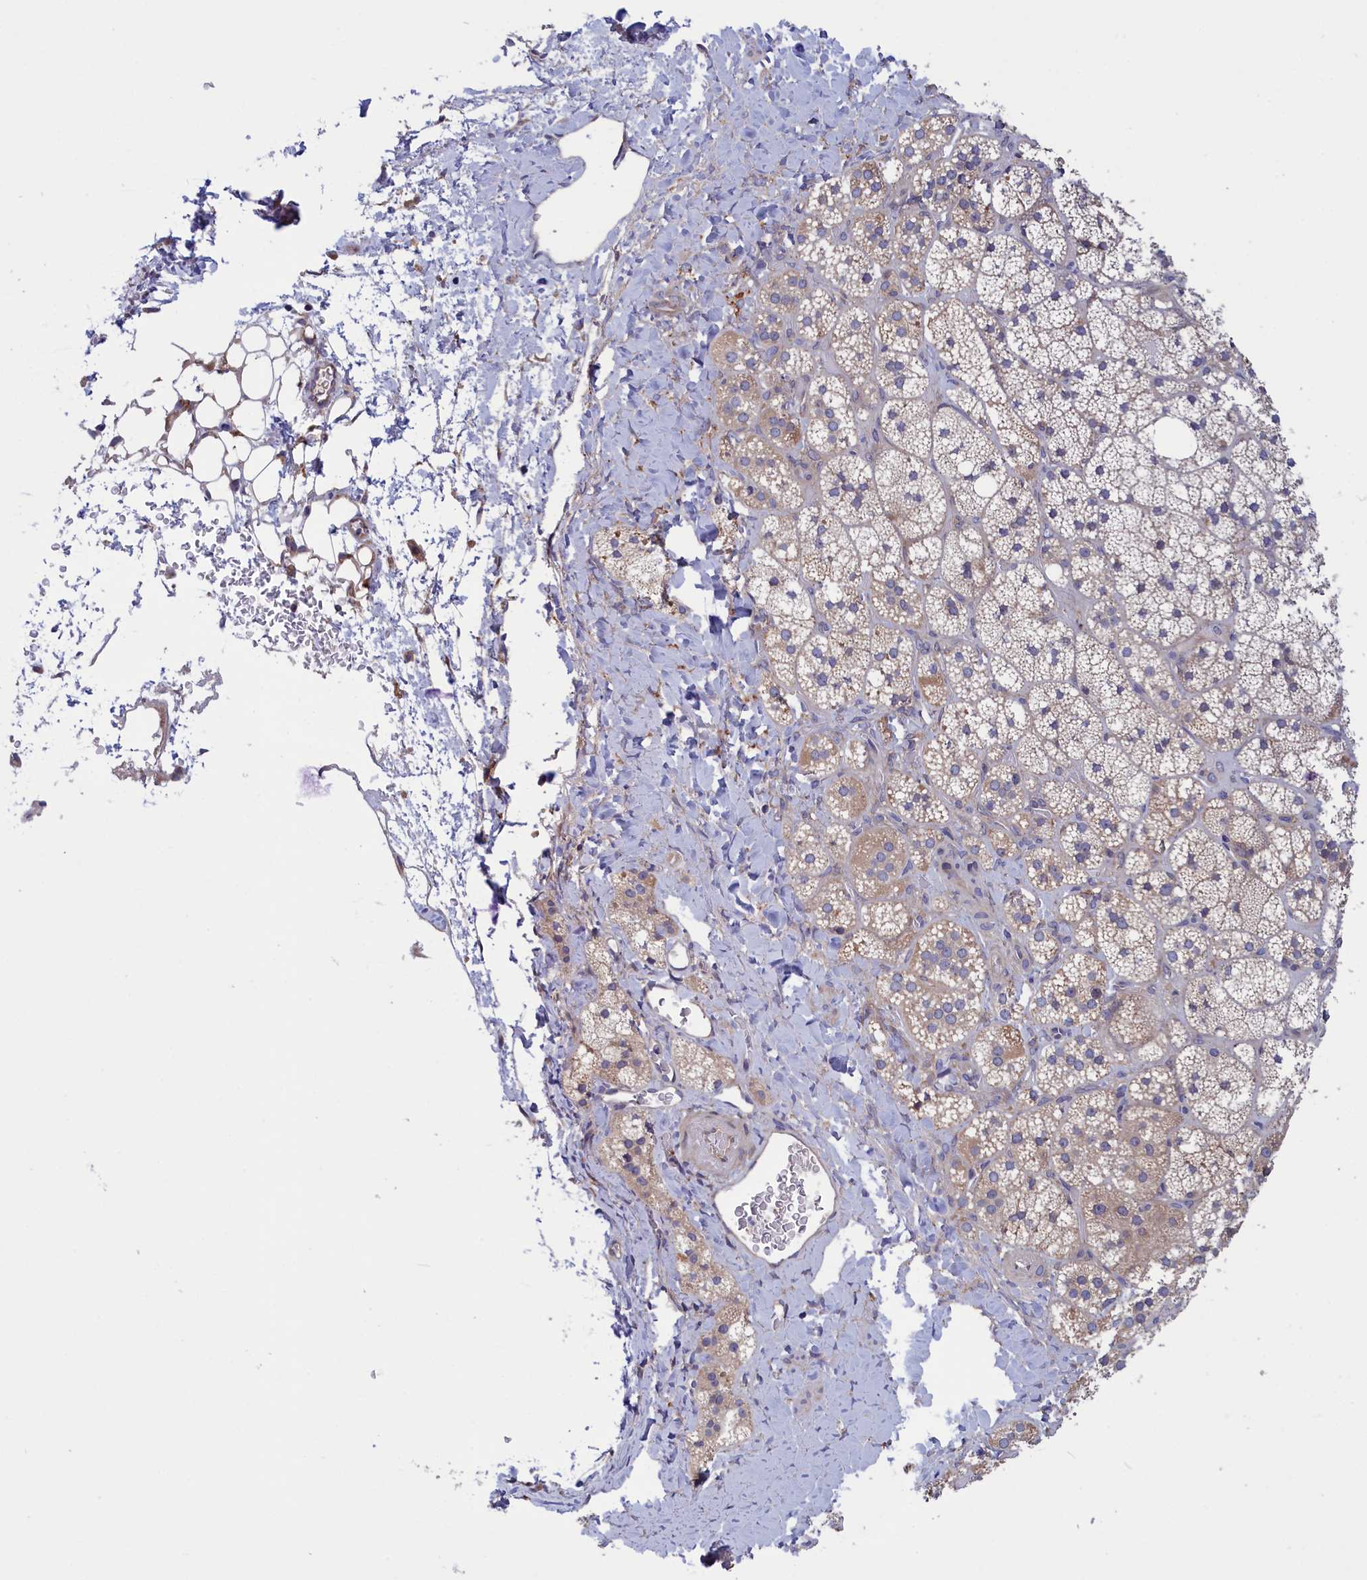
{"staining": {"intensity": "moderate", "quantity": "<25%", "location": "cytoplasmic/membranous"}, "tissue": "adrenal gland", "cell_type": "Glandular cells", "image_type": "normal", "snomed": [{"axis": "morphology", "description": "Normal tissue, NOS"}, {"axis": "topography", "description": "Adrenal gland"}], "caption": "A brown stain shows moderate cytoplasmic/membranous positivity of a protein in glandular cells of benign adrenal gland.", "gene": "CRACD", "patient": {"sex": "male", "age": 61}}